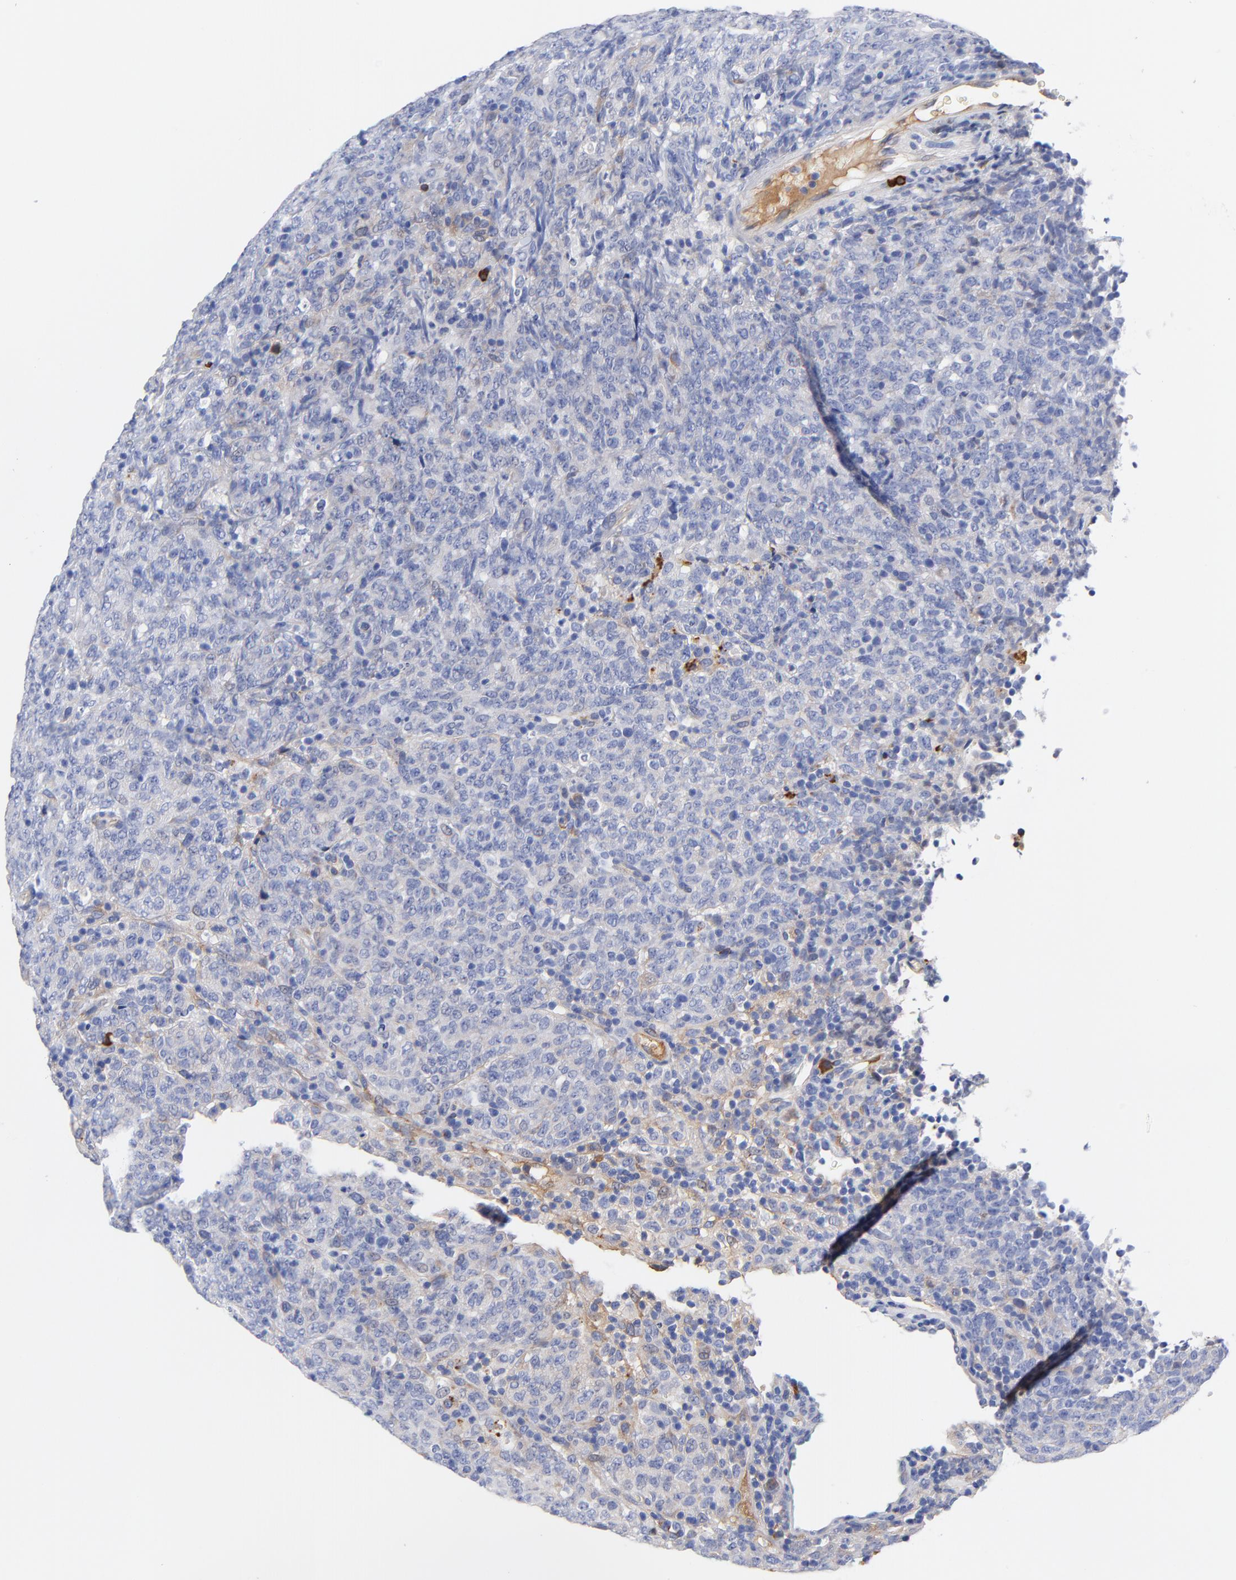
{"staining": {"intensity": "weak", "quantity": "<25%", "location": "cytoplasmic/membranous"}, "tissue": "lymphoma", "cell_type": "Tumor cells", "image_type": "cancer", "snomed": [{"axis": "morphology", "description": "Malignant lymphoma, non-Hodgkin's type, High grade"}, {"axis": "topography", "description": "Tonsil"}], "caption": "Human lymphoma stained for a protein using IHC shows no positivity in tumor cells.", "gene": "IGLV3-10", "patient": {"sex": "female", "age": 36}}